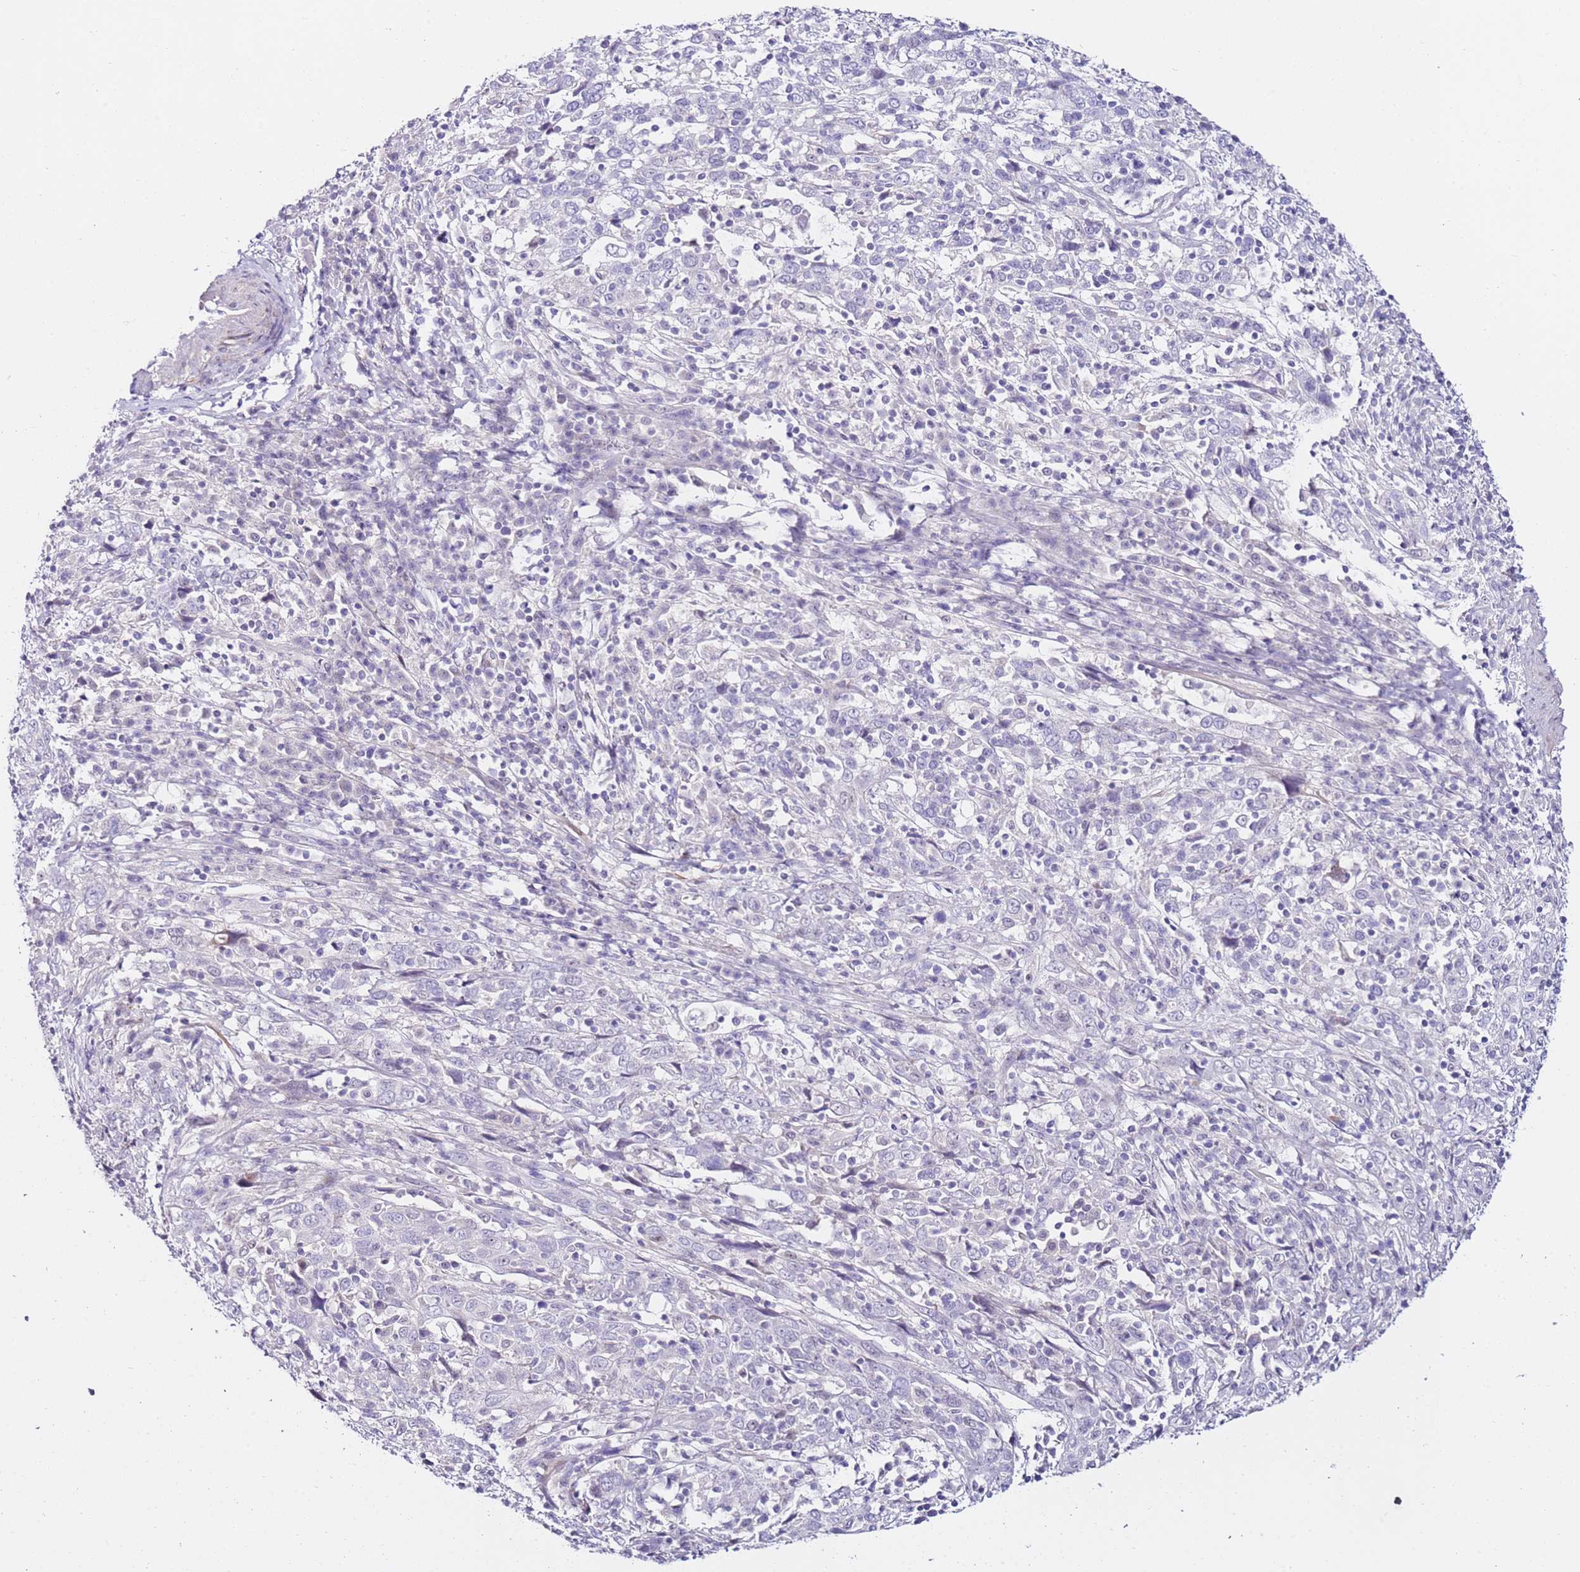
{"staining": {"intensity": "negative", "quantity": "none", "location": "none"}, "tissue": "cervical cancer", "cell_type": "Tumor cells", "image_type": "cancer", "snomed": [{"axis": "morphology", "description": "Squamous cell carcinoma, NOS"}, {"axis": "topography", "description": "Cervix"}], "caption": "Micrograph shows no protein positivity in tumor cells of cervical cancer (squamous cell carcinoma) tissue. Nuclei are stained in blue.", "gene": "HGD", "patient": {"sex": "female", "age": 46}}